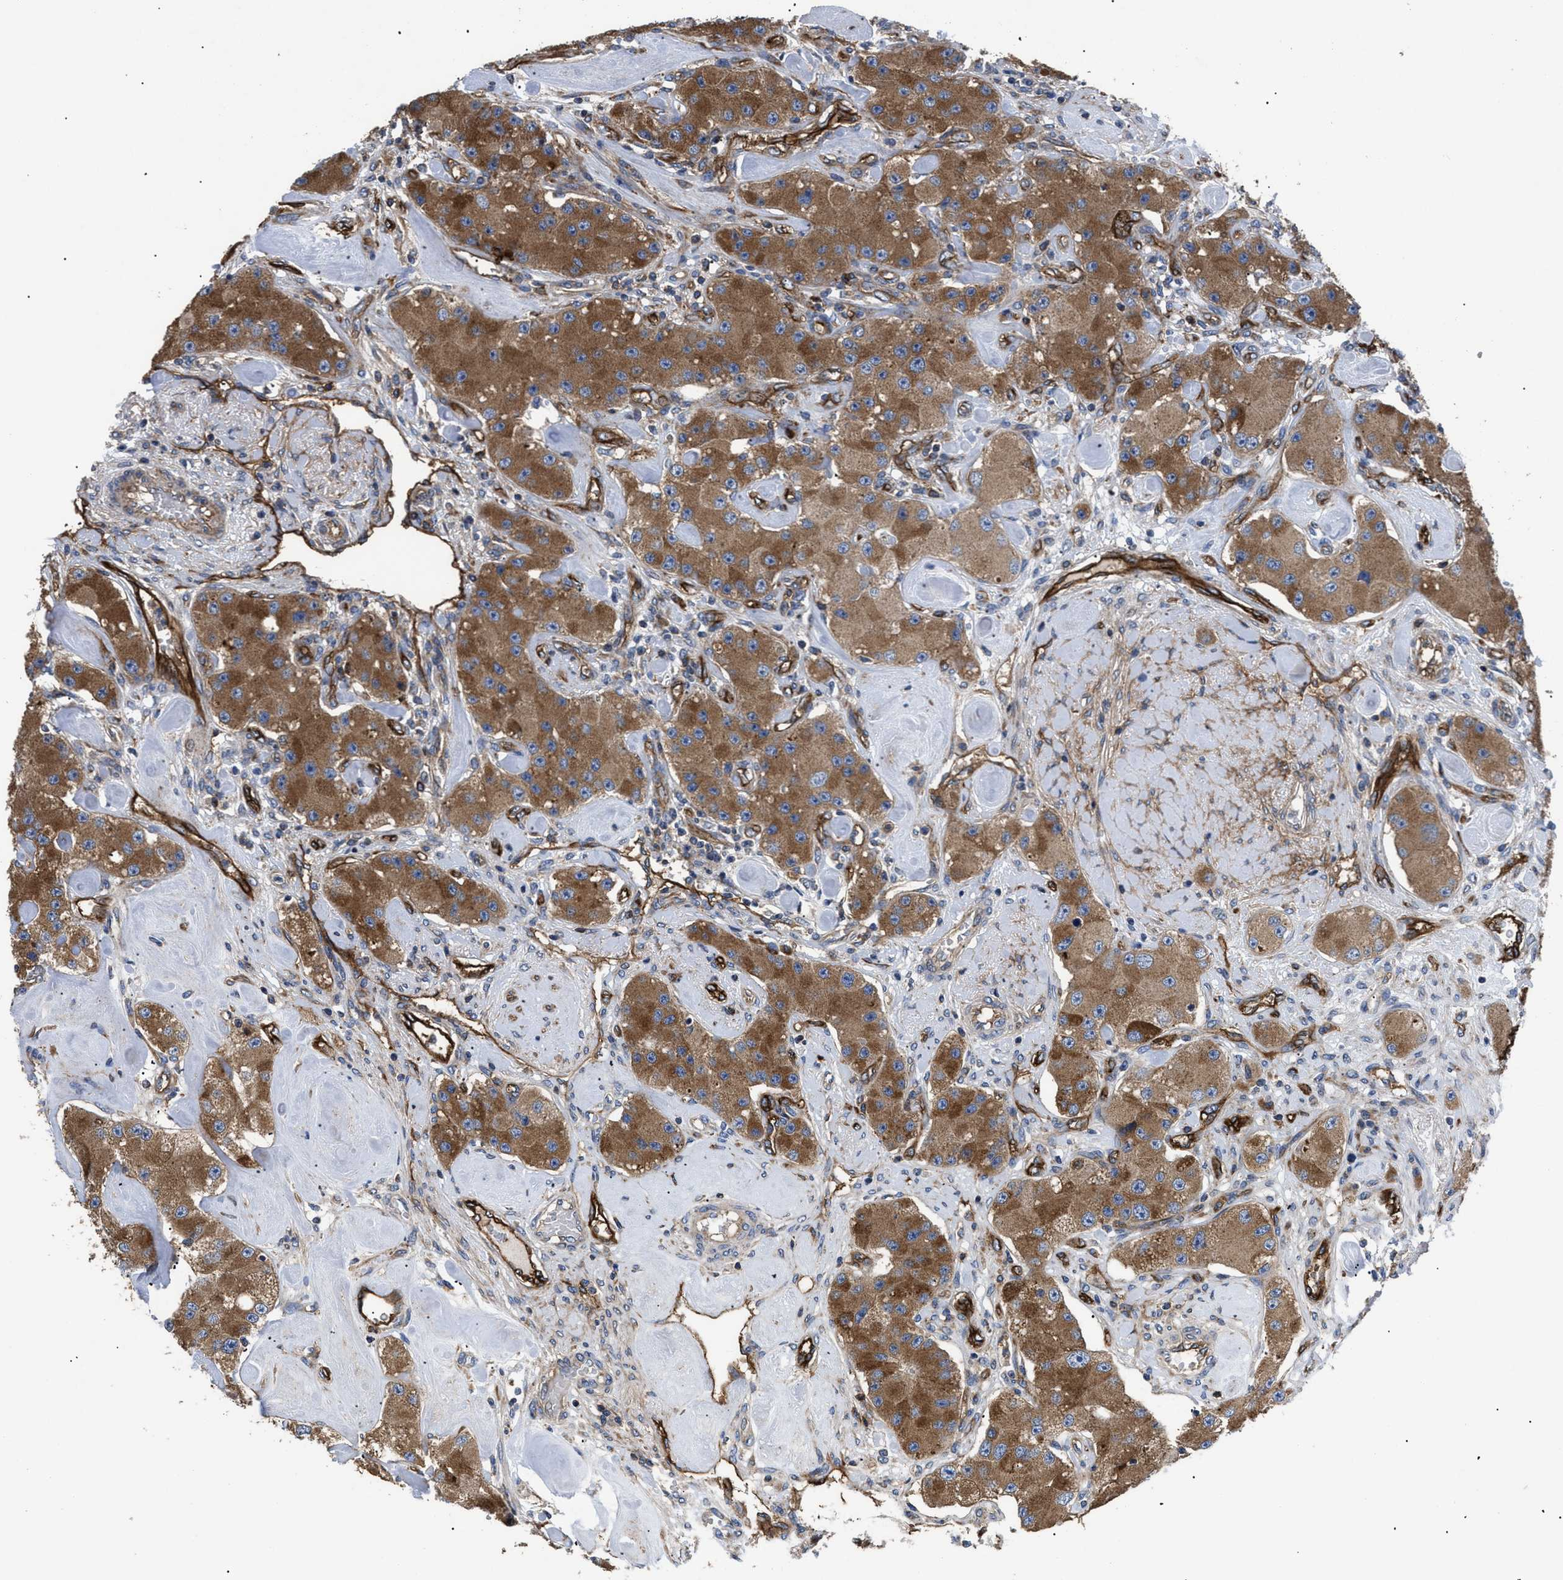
{"staining": {"intensity": "strong", "quantity": ">75%", "location": "cytoplasmic/membranous"}, "tissue": "carcinoid", "cell_type": "Tumor cells", "image_type": "cancer", "snomed": [{"axis": "morphology", "description": "Carcinoid, malignant, NOS"}, {"axis": "topography", "description": "Pancreas"}], "caption": "DAB (3,3'-diaminobenzidine) immunohistochemical staining of human carcinoid displays strong cytoplasmic/membranous protein staining in about >75% of tumor cells.", "gene": "NT5E", "patient": {"sex": "male", "age": 41}}